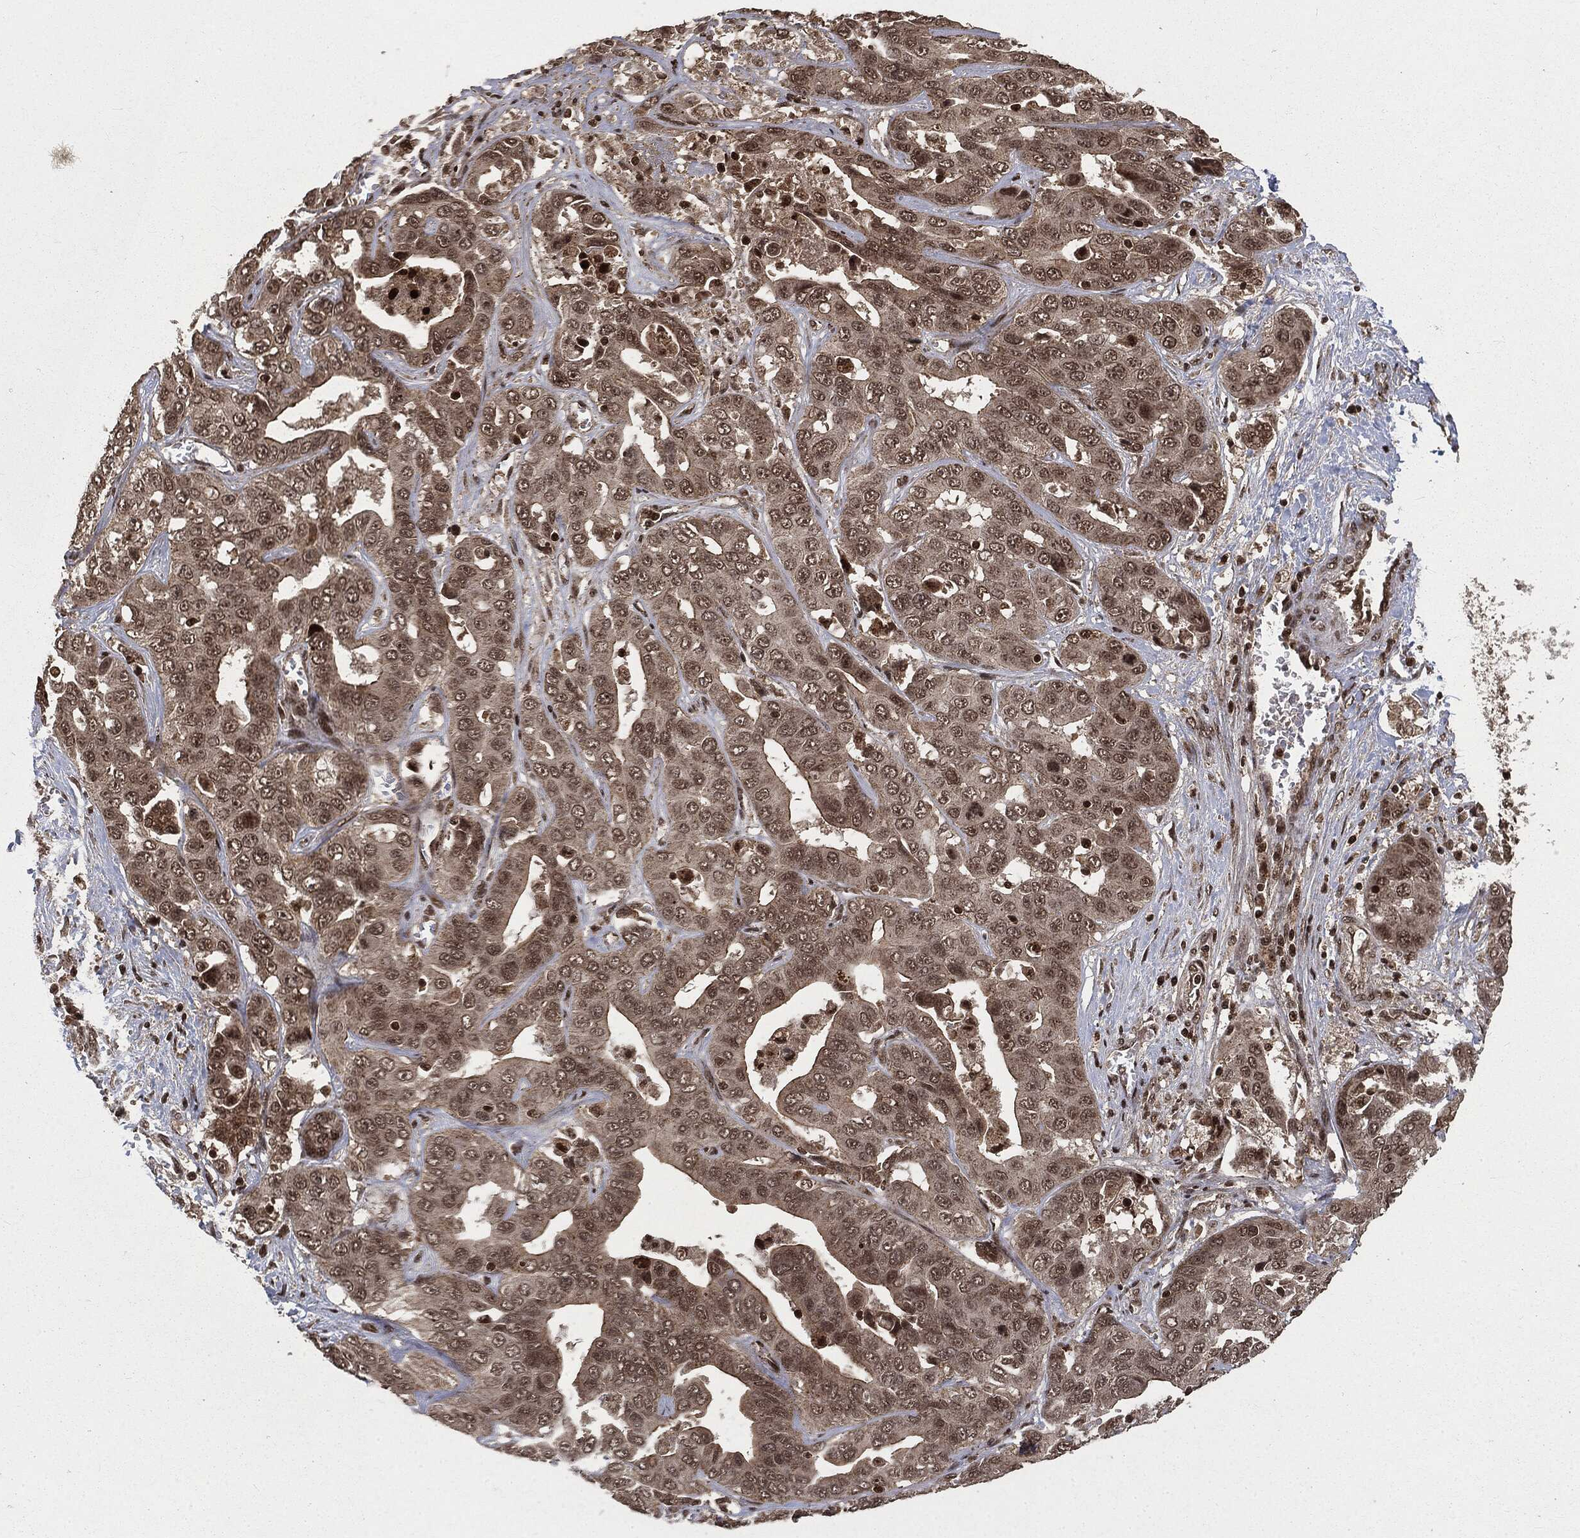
{"staining": {"intensity": "negative", "quantity": "none", "location": "none"}, "tissue": "liver cancer", "cell_type": "Tumor cells", "image_type": "cancer", "snomed": [{"axis": "morphology", "description": "Cholangiocarcinoma"}, {"axis": "topography", "description": "Liver"}], "caption": "IHC of liver cancer (cholangiocarcinoma) demonstrates no expression in tumor cells. (Brightfield microscopy of DAB (3,3'-diaminobenzidine) immunohistochemistry at high magnification).", "gene": "CTDP1", "patient": {"sex": "female", "age": 52}}